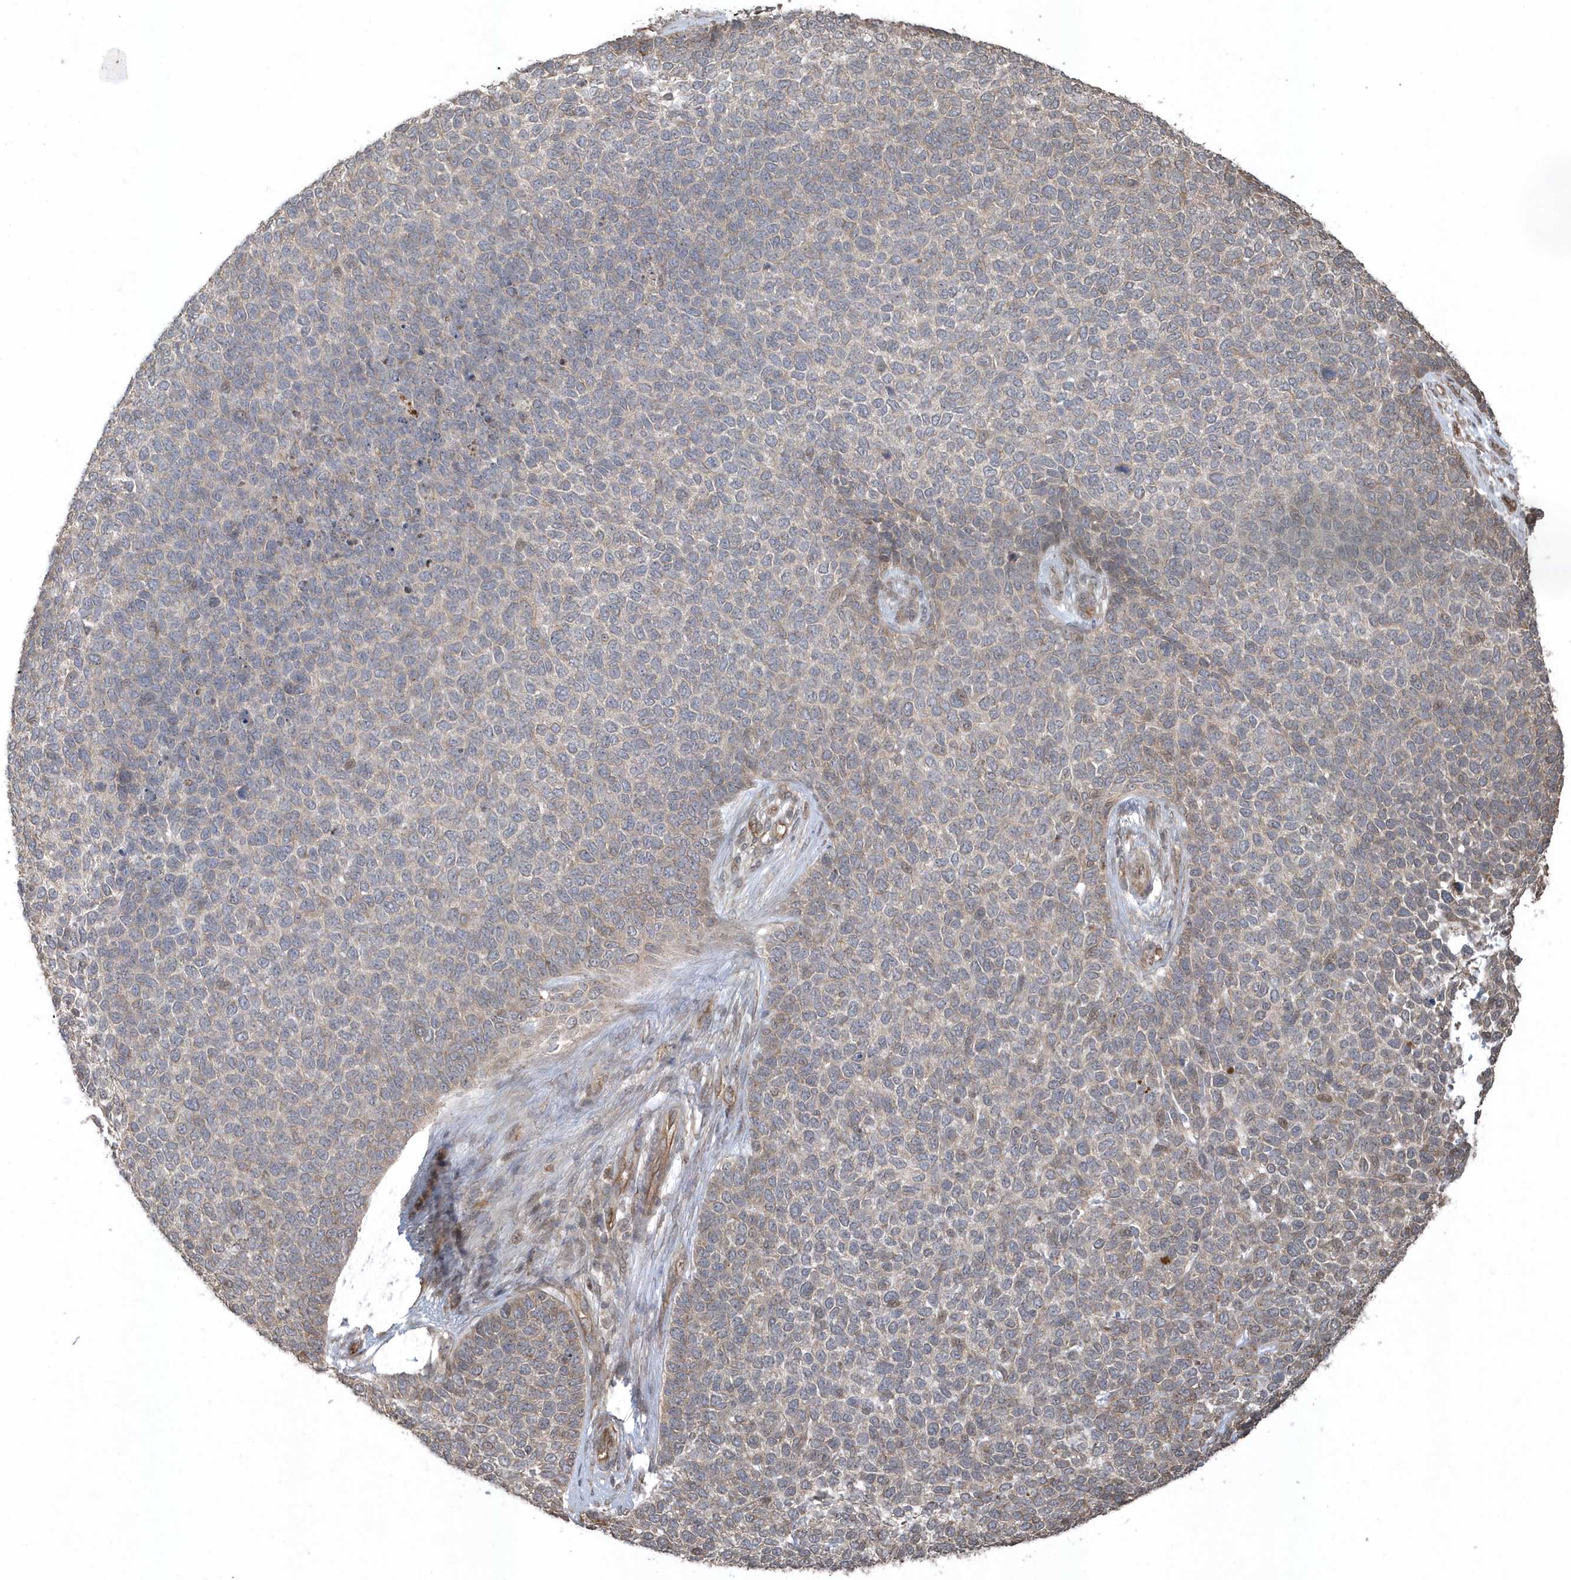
{"staining": {"intensity": "weak", "quantity": "<25%", "location": "cytoplasmic/membranous"}, "tissue": "skin cancer", "cell_type": "Tumor cells", "image_type": "cancer", "snomed": [{"axis": "morphology", "description": "Basal cell carcinoma"}, {"axis": "topography", "description": "Skin"}], "caption": "Tumor cells are negative for protein expression in human skin cancer (basal cell carcinoma). (DAB (3,3'-diaminobenzidine) immunohistochemistry, high magnification).", "gene": "HERPUD1", "patient": {"sex": "female", "age": 84}}